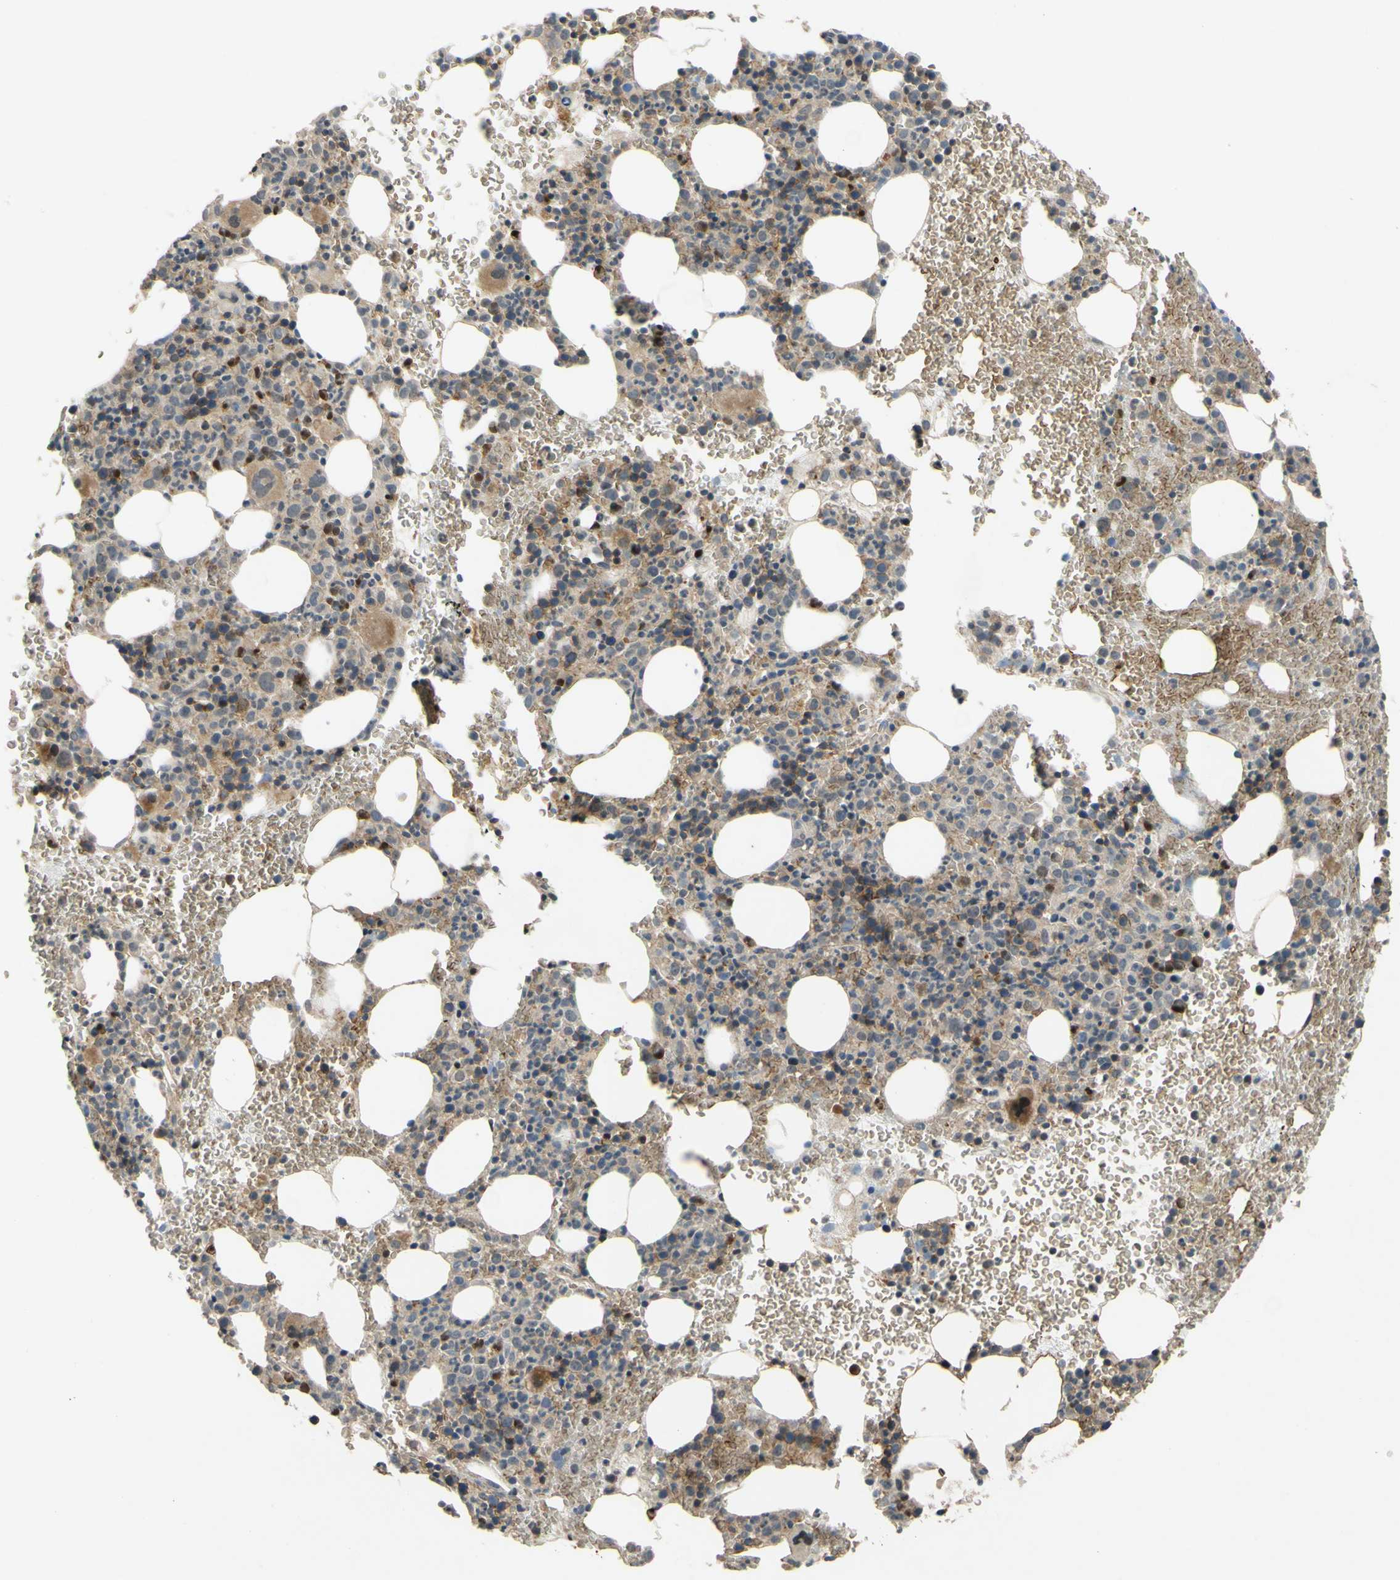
{"staining": {"intensity": "moderate", "quantity": "25%-75%", "location": "cytoplasmic/membranous"}, "tissue": "bone marrow", "cell_type": "Hematopoietic cells", "image_type": "normal", "snomed": [{"axis": "morphology", "description": "Normal tissue, NOS"}, {"axis": "morphology", "description": "Inflammation, NOS"}, {"axis": "topography", "description": "Bone marrow"}], "caption": "Bone marrow stained with DAB IHC exhibits medium levels of moderate cytoplasmic/membranous positivity in about 25%-75% of hematopoietic cells. (IHC, brightfield microscopy, high magnification).", "gene": "ALK", "patient": {"sex": "female", "age": 54}}